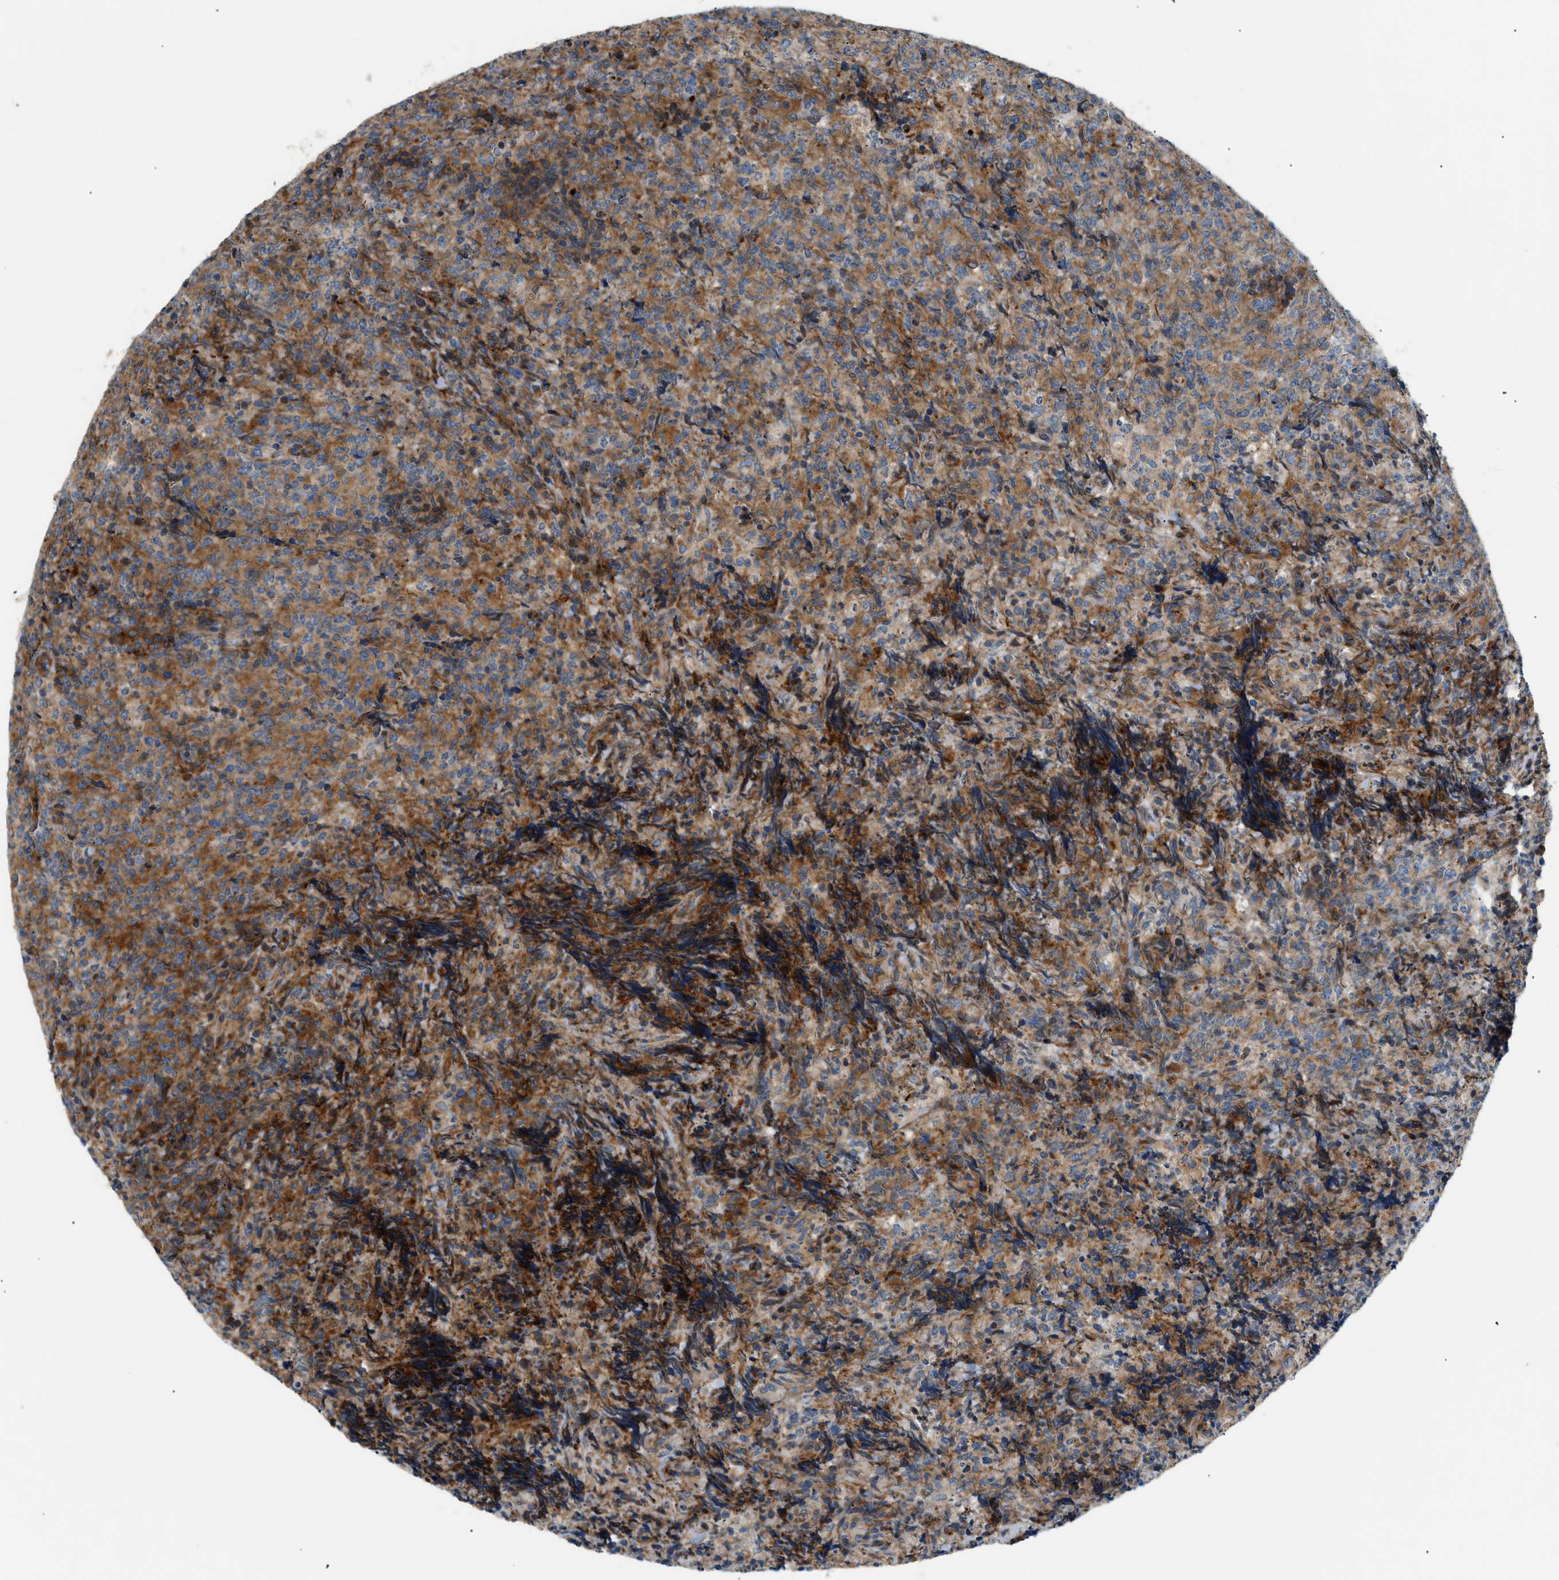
{"staining": {"intensity": "moderate", "quantity": "25%-75%", "location": "cytoplasmic/membranous"}, "tissue": "lymphoma", "cell_type": "Tumor cells", "image_type": "cancer", "snomed": [{"axis": "morphology", "description": "Malignant lymphoma, non-Hodgkin's type, High grade"}, {"axis": "topography", "description": "Tonsil"}], "caption": "The micrograph demonstrates staining of lymphoma, revealing moderate cytoplasmic/membranous protein staining (brown color) within tumor cells.", "gene": "DHODH", "patient": {"sex": "female", "age": 36}}